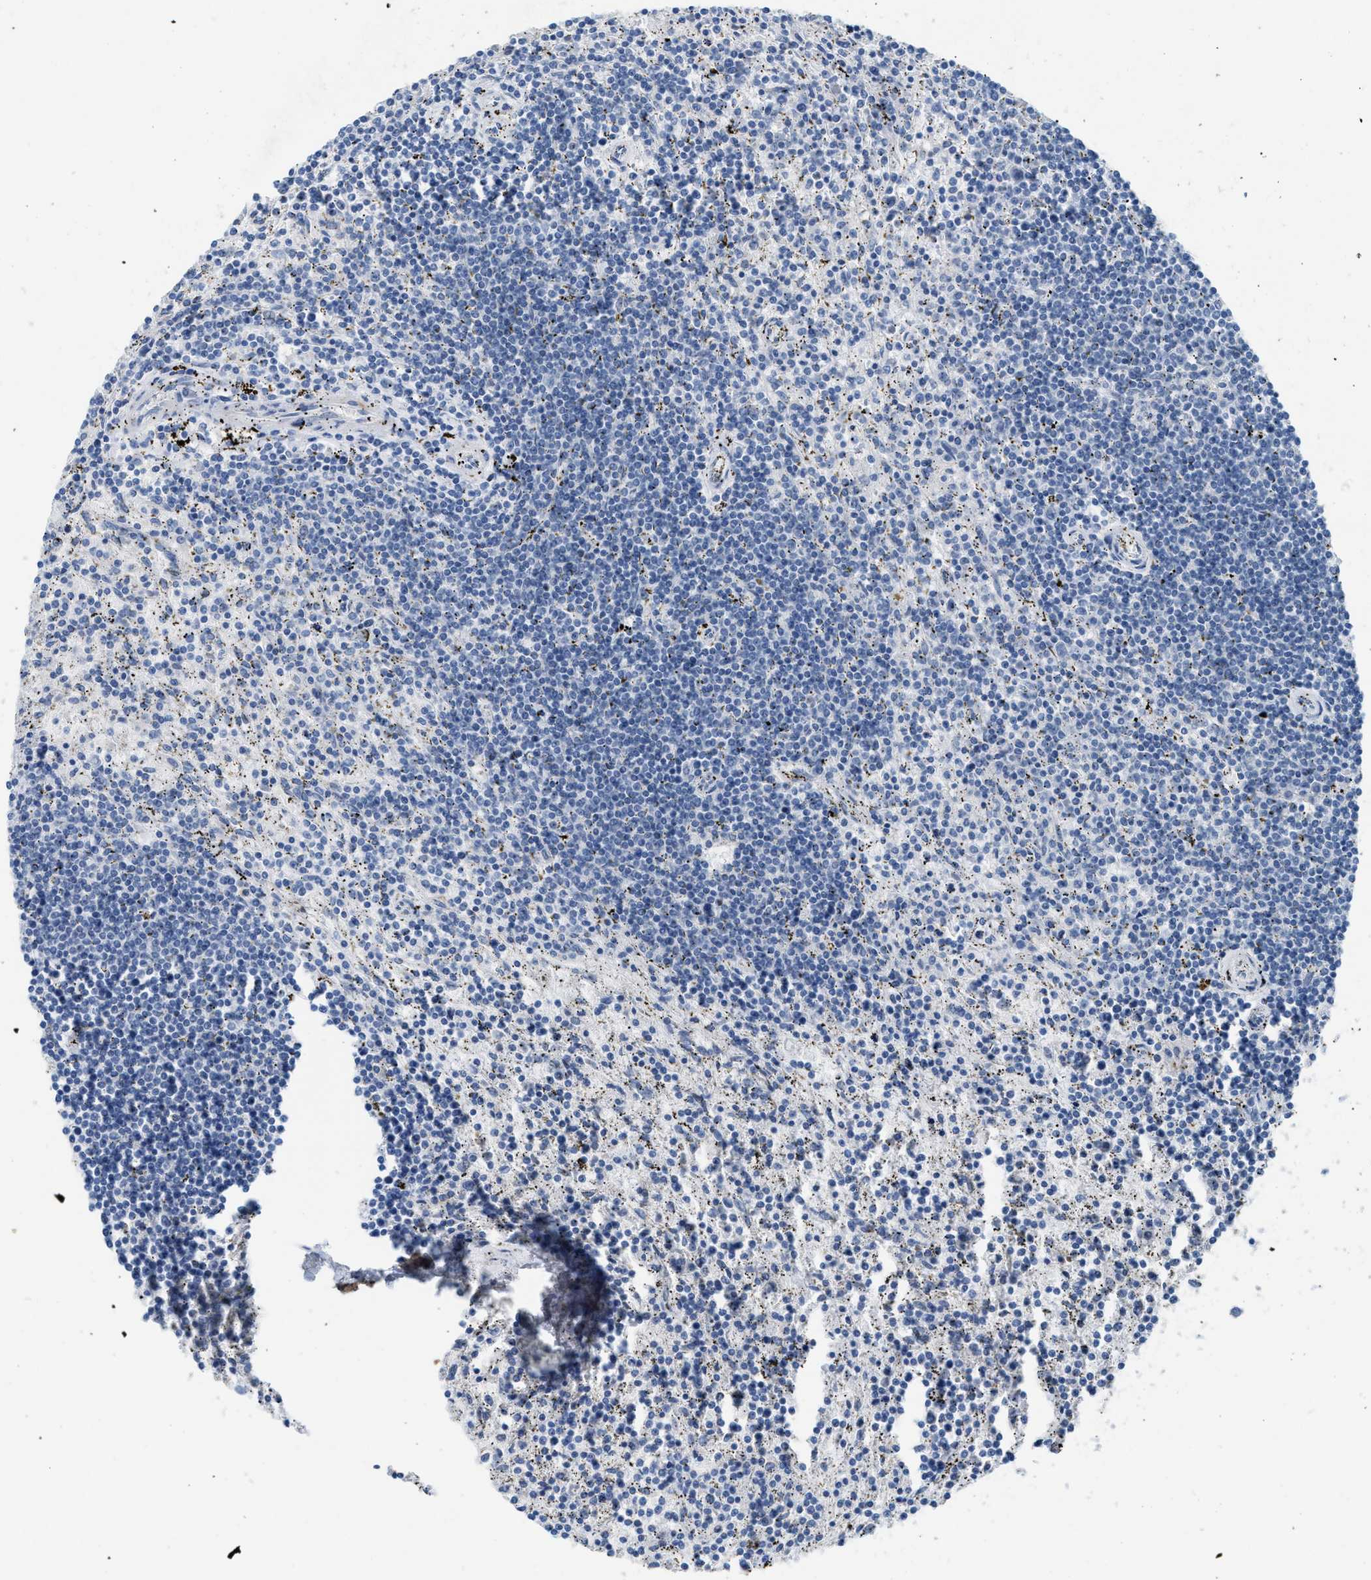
{"staining": {"intensity": "negative", "quantity": "none", "location": "none"}, "tissue": "lymphoma", "cell_type": "Tumor cells", "image_type": "cancer", "snomed": [{"axis": "morphology", "description": "Malignant lymphoma, non-Hodgkin's type, Low grade"}, {"axis": "topography", "description": "Spleen"}], "caption": "An image of human lymphoma is negative for staining in tumor cells.", "gene": "SLC5A5", "patient": {"sex": "male", "age": 76}}